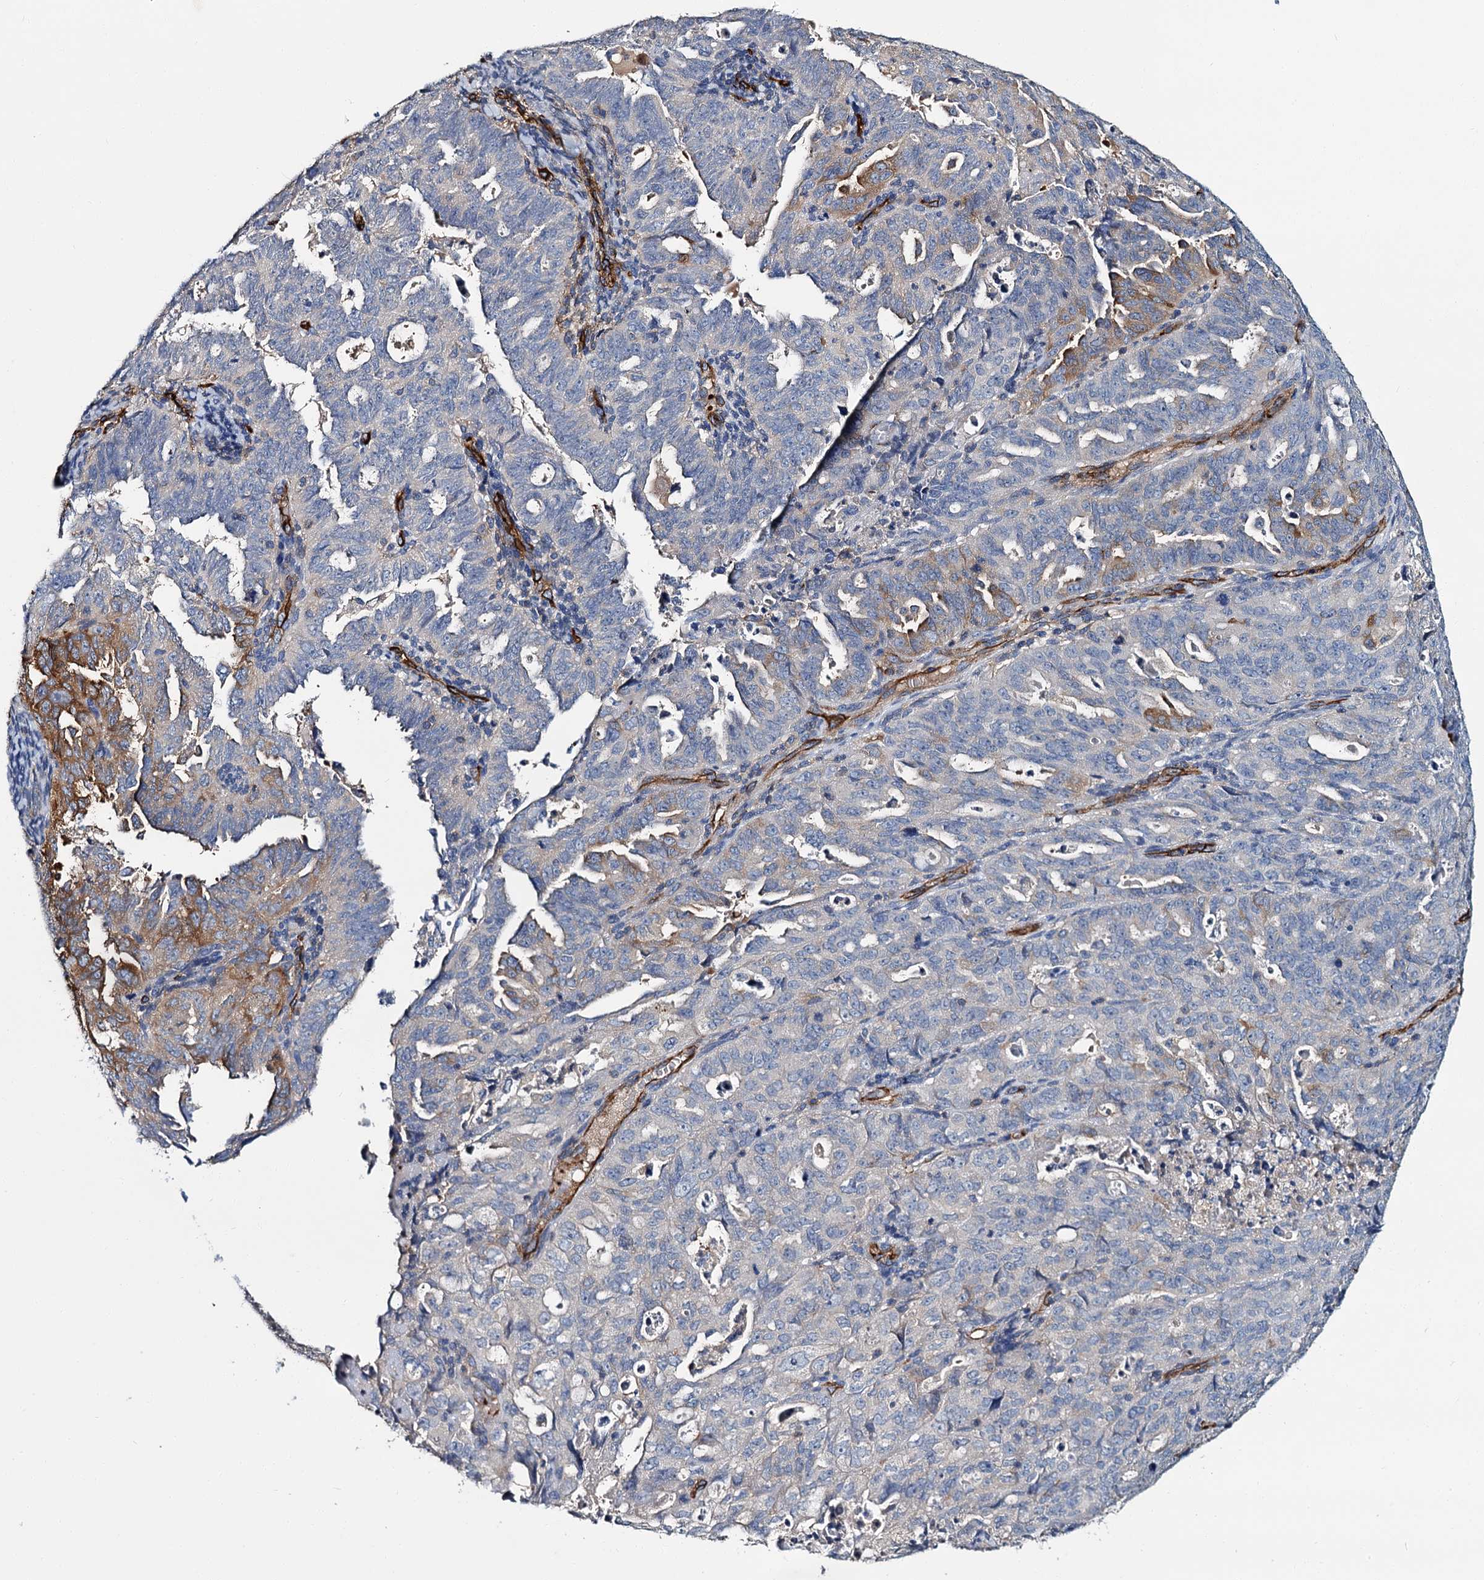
{"staining": {"intensity": "moderate", "quantity": "<25%", "location": "cytoplasmic/membranous"}, "tissue": "endometrial cancer", "cell_type": "Tumor cells", "image_type": "cancer", "snomed": [{"axis": "morphology", "description": "Adenocarcinoma, NOS"}, {"axis": "topography", "description": "Endometrium"}], "caption": "Immunohistochemistry (IHC) of human endometrial cancer exhibits low levels of moderate cytoplasmic/membranous expression in about <25% of tumor cells.", "gene": "CACNA1C", "patient": {"sex": "female", "age": 65}}